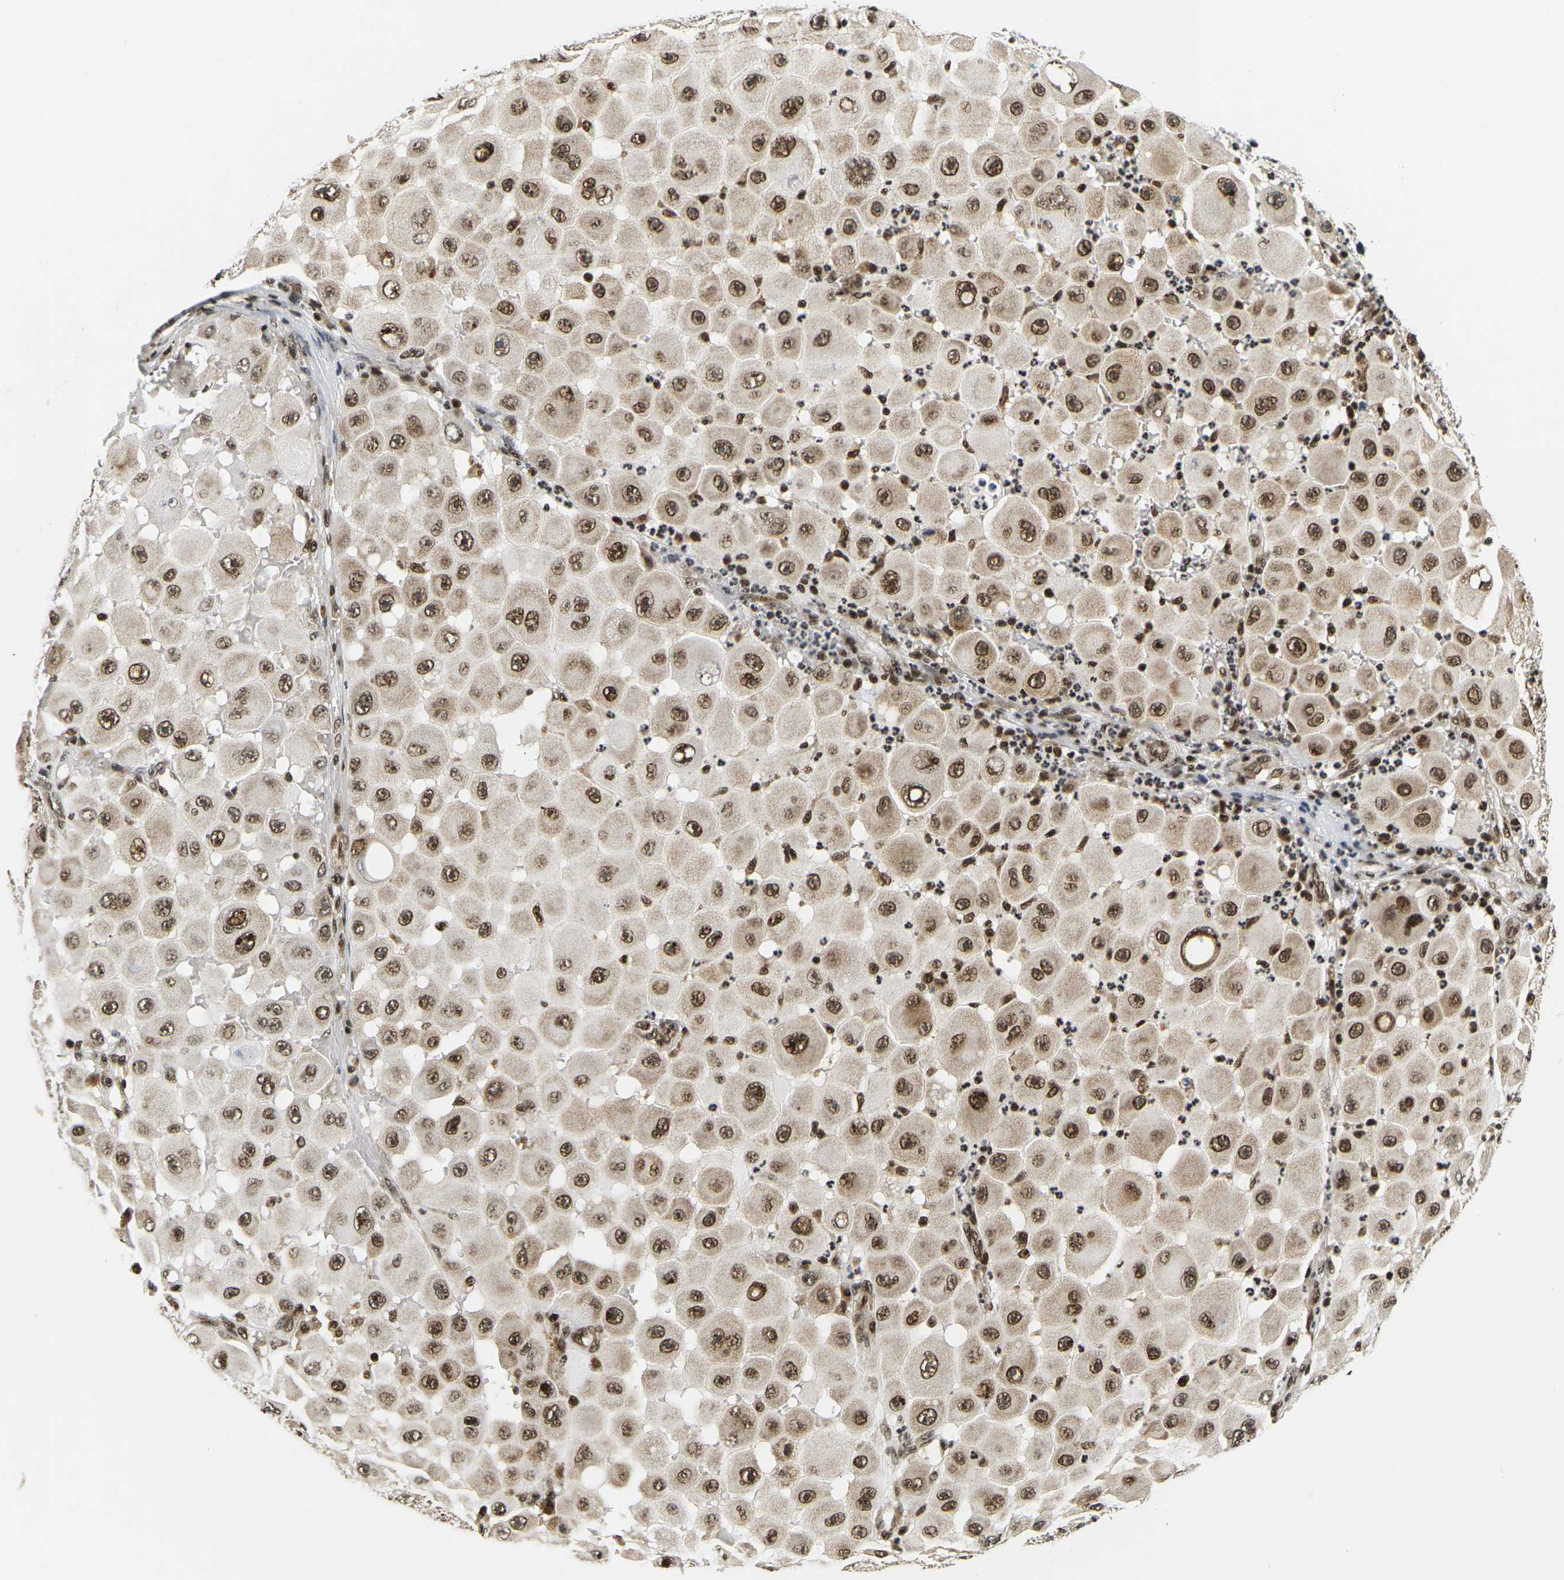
{"staining": {"intensity": "moderate", "quantity": ">75%", "location": "nuclear"}, "tissue": "melanoma", "cell_type": "Tumor cells", "image_type": "cancer", "snomed": [{"axis": "morphology", "description": "Malignant melanoma, NOS"}, {"axis": "topography", "description": "Skin"}], "caption": "Melanoma tissue reveals moderate nuclear positivity in approximately >75% of tumor cells, visualized by immunohistochemistry. The staining was performed using DAB, with brown indicating positive protein expression. Nuclei are stained blue with hematoxylin.", "gene": "CELF1", "patient": {"sex": "female", "age": 81}}